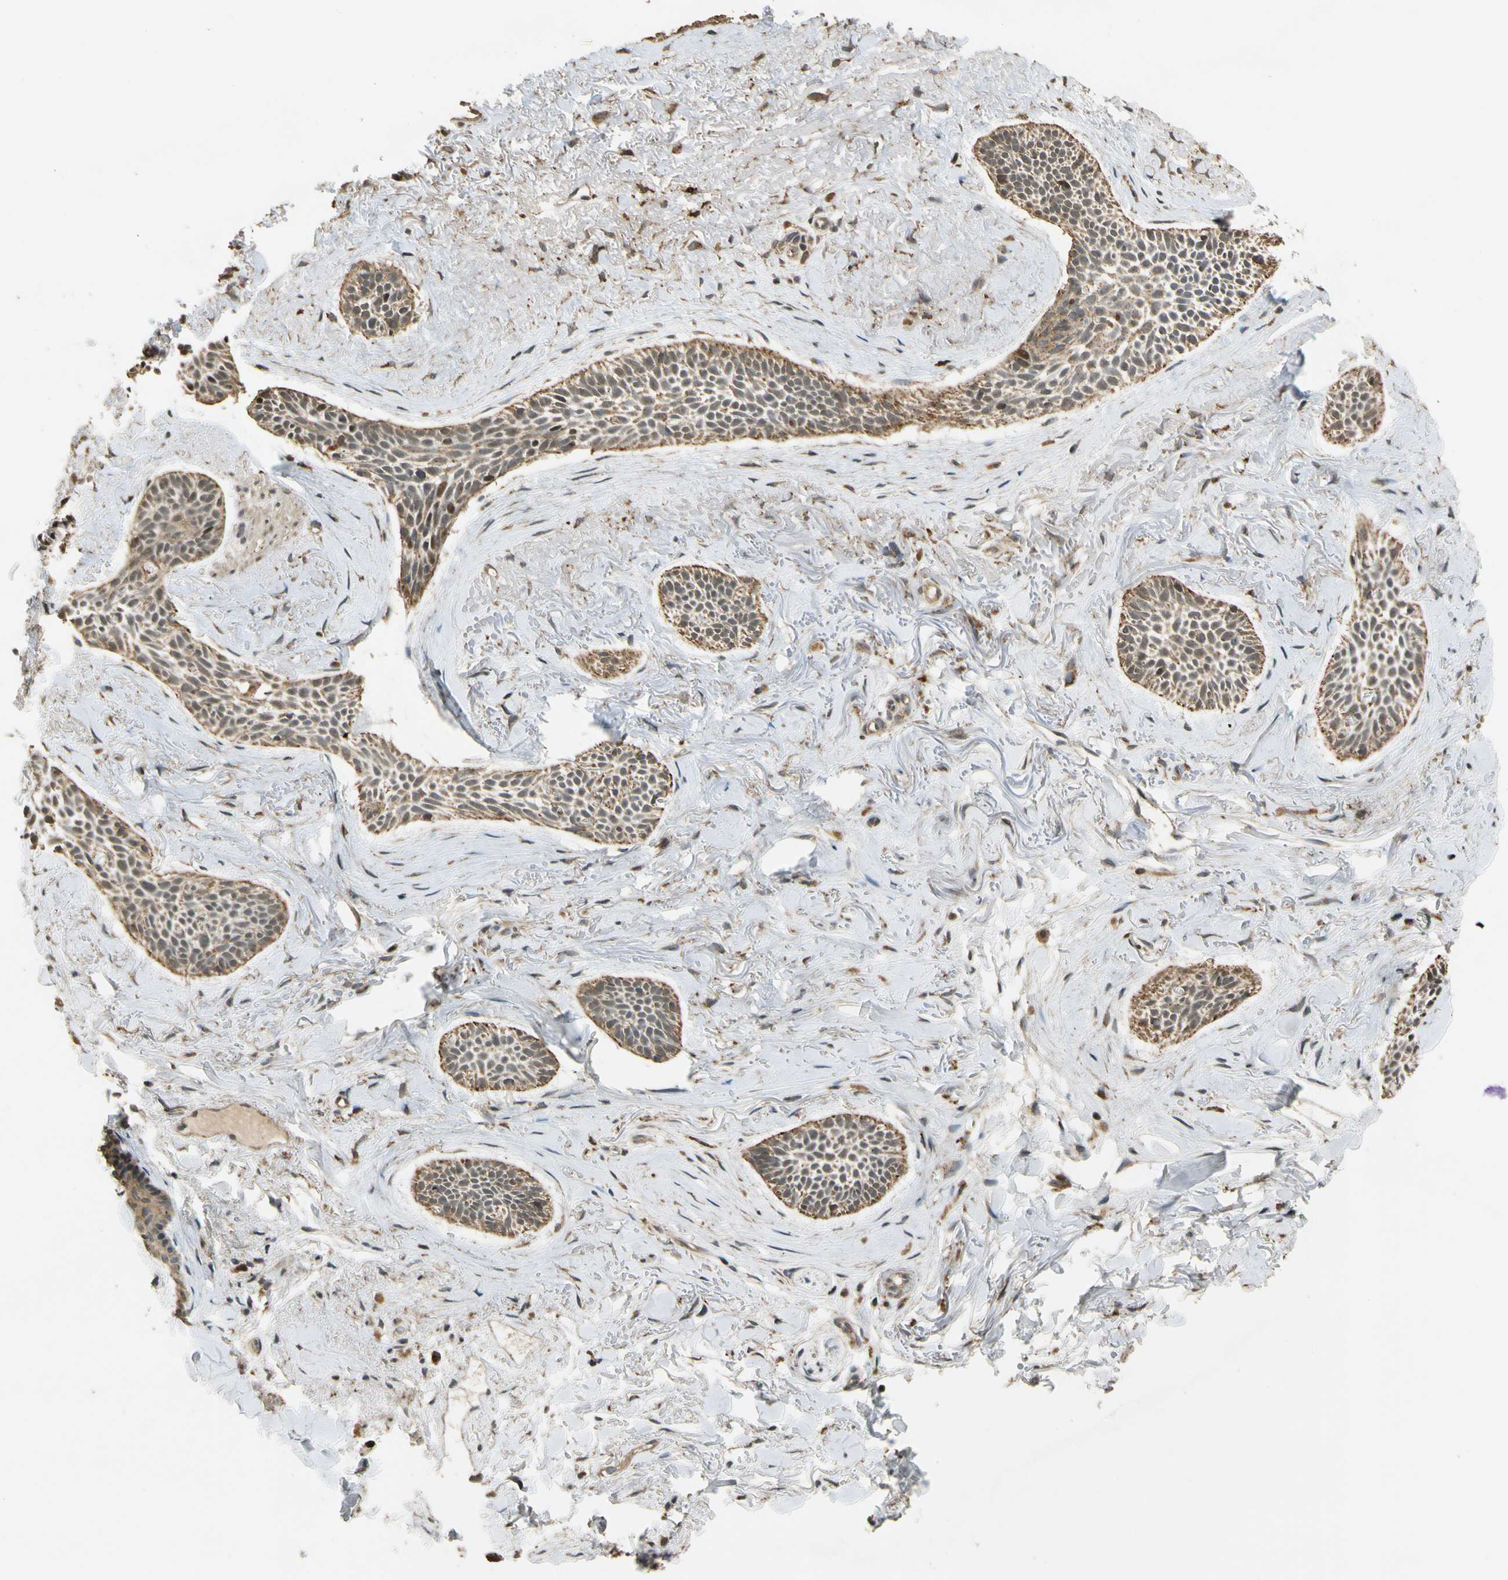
{"staining": {"intensity": "moderate", "quantity": ">75%", "location": "cytoplasmic/membranous"}, "tissue": "skin cancer", "cell_type": "Tumor cells", "image_type": "cancer", "snomed": [{"axis": "morphology", "description": "Normal tissue, NOS"}, {"axis": "morphology", "description": "Basal cell carcinoma"}, {"axis": "topography", "description": "Skin"}], "caption": "Immunohistochemical staining of human basal cell carcinoma (skin) exhibits medium levels of moderate cytoplasmic/membranous expression in about >75% of tumor cells.", "gene": "LAMTOR1", "patient": {"sex": "female", "age": 84}}